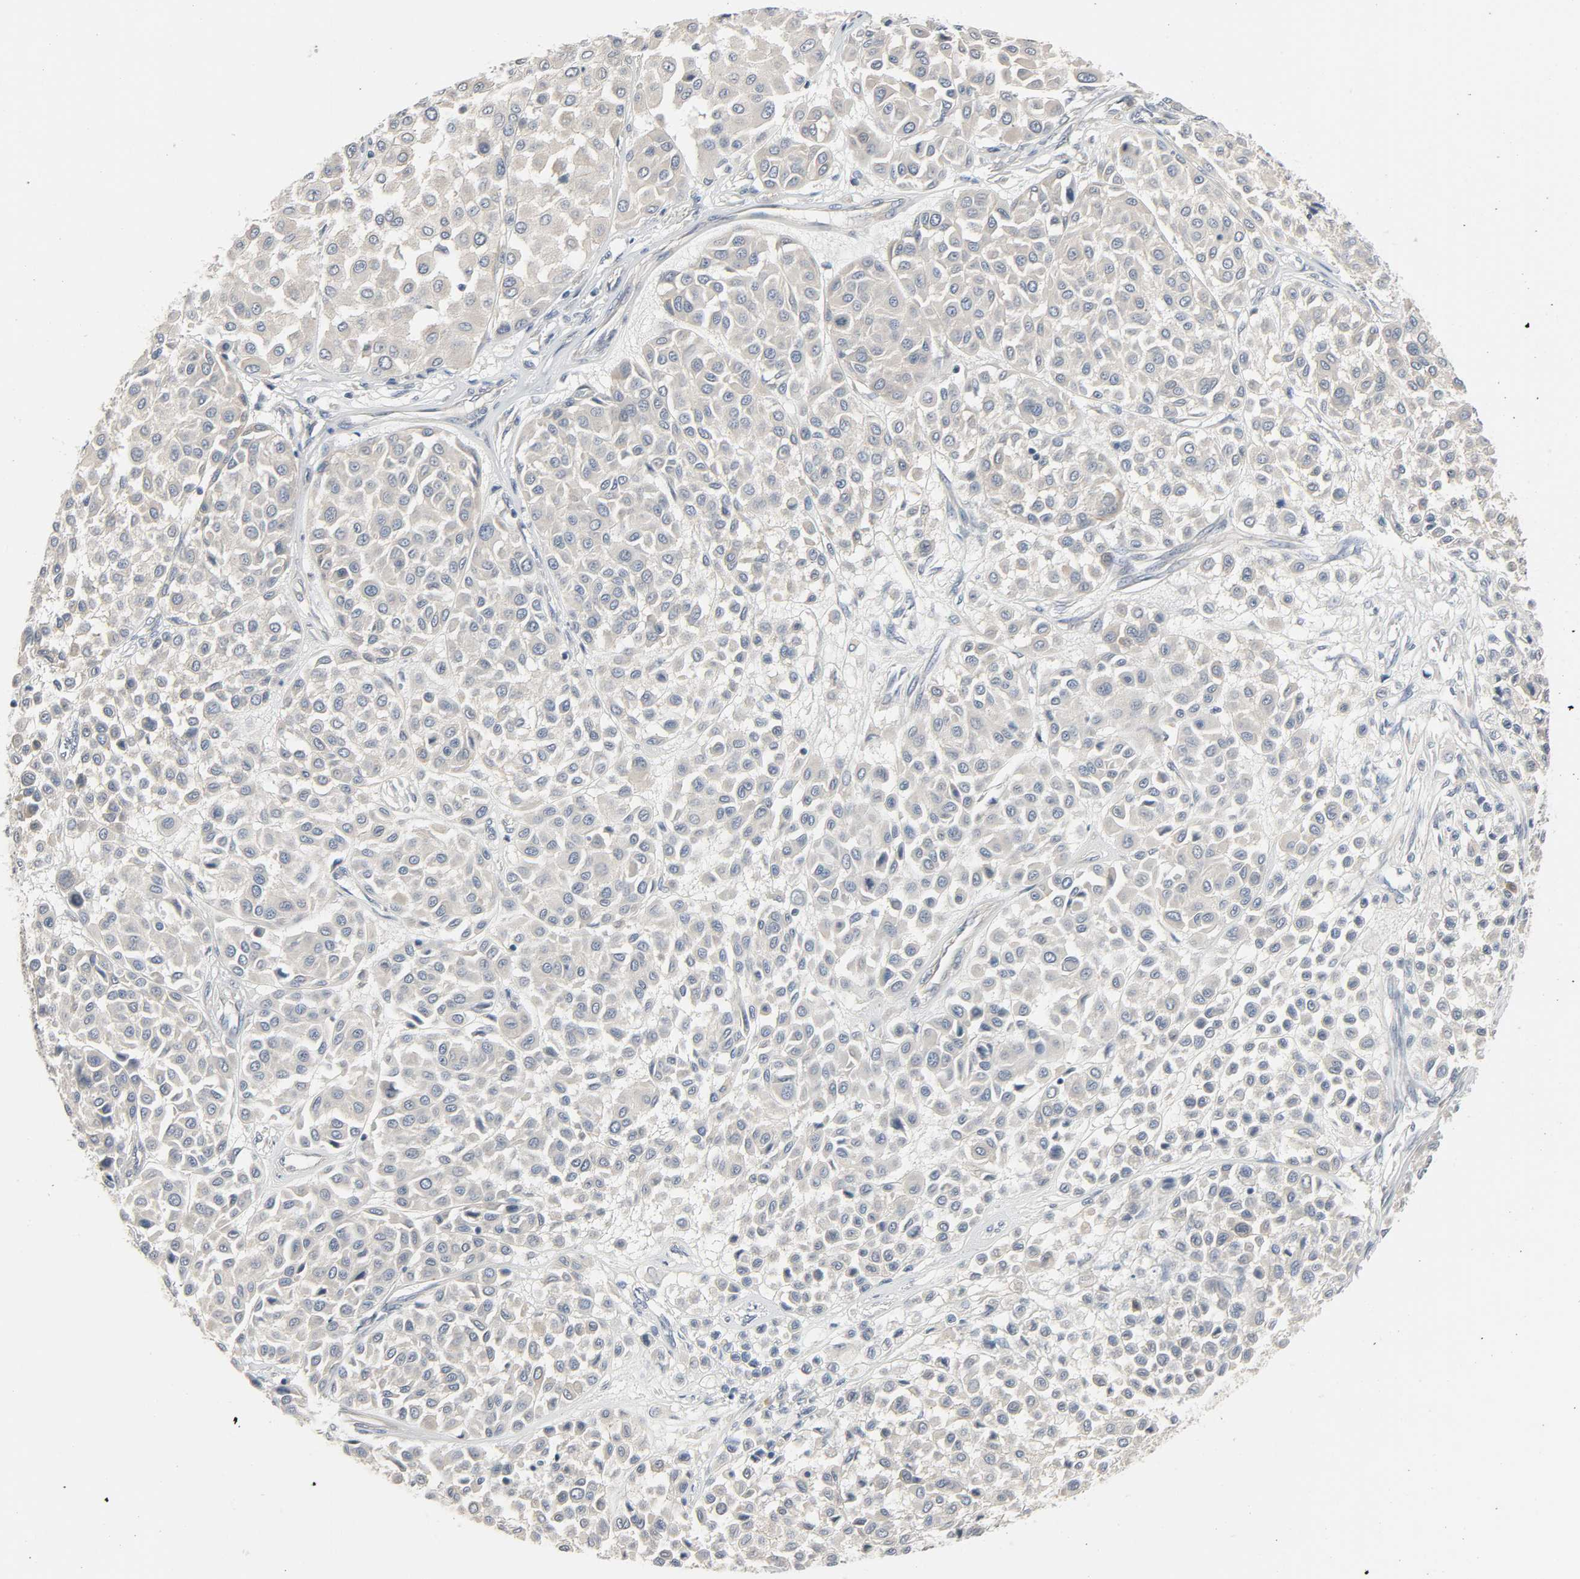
{"staining": {"intensity": "negative", "quantity": "none", "location": "none"}, "tissue": "melanoma", "cell_type": "Tumor cells", "image_type": "cancer", "snomed": [{"axis": "morphology", "description": "Malignant melanoma, Metastatic site"}, {"axis": "topography", "description": "Soft tissue"}], "caption": "Malignant melanoma (metastatic site) was stained to show a protein in brown. There is no significant positivity in tumor cells.", "gene": "LIMCH1", "patient": {"sex": "male", "age": 41}}